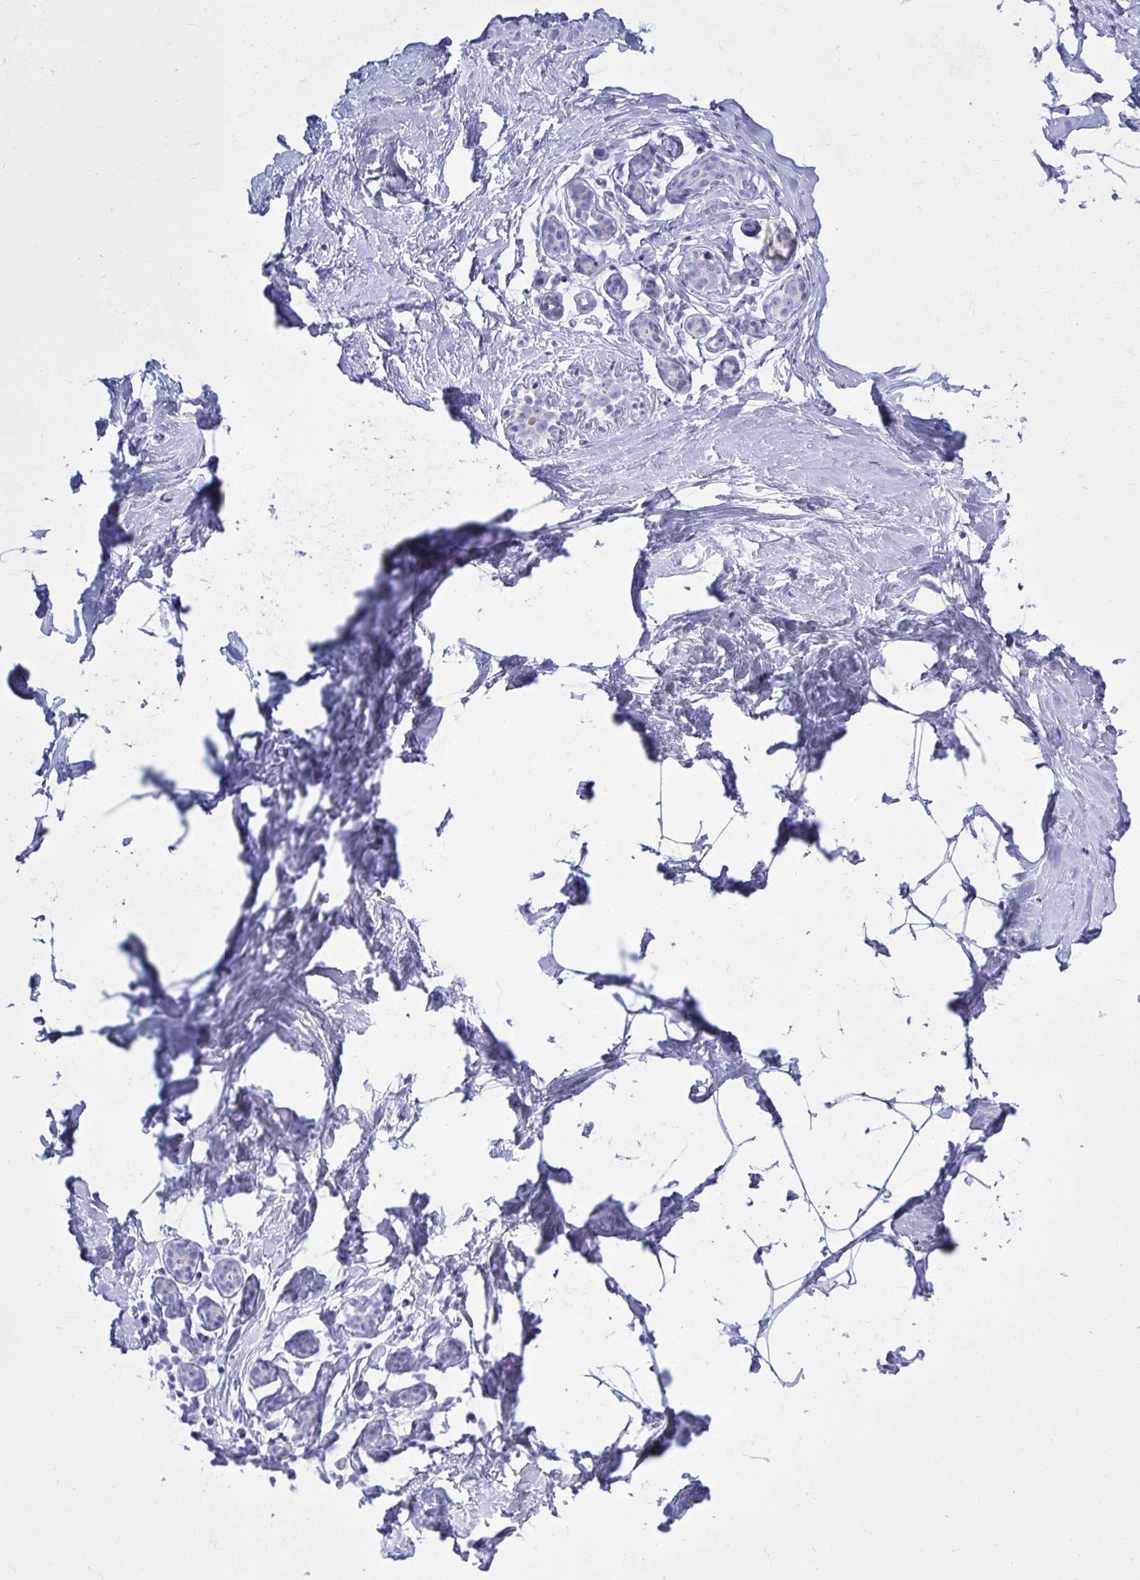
{"staining": {"intensity": "negative", "quantity": "none", "location": "none"}, "tissue": "breast", "cell_type": "Adipocytes", "image_type": "normal", "snomed": [{"axis": "morphology", "description": "Normal tissue, NOS"}, {"axis": "topography", "description": "Breast"}], "caption": "DAB (3,3'-diaminobenzidine) immunohistochemical staining of benign human breast displays no significant staining in adipocytes.", "gene": "QDPR", "patient": {"sex": "female", "age": 32}}